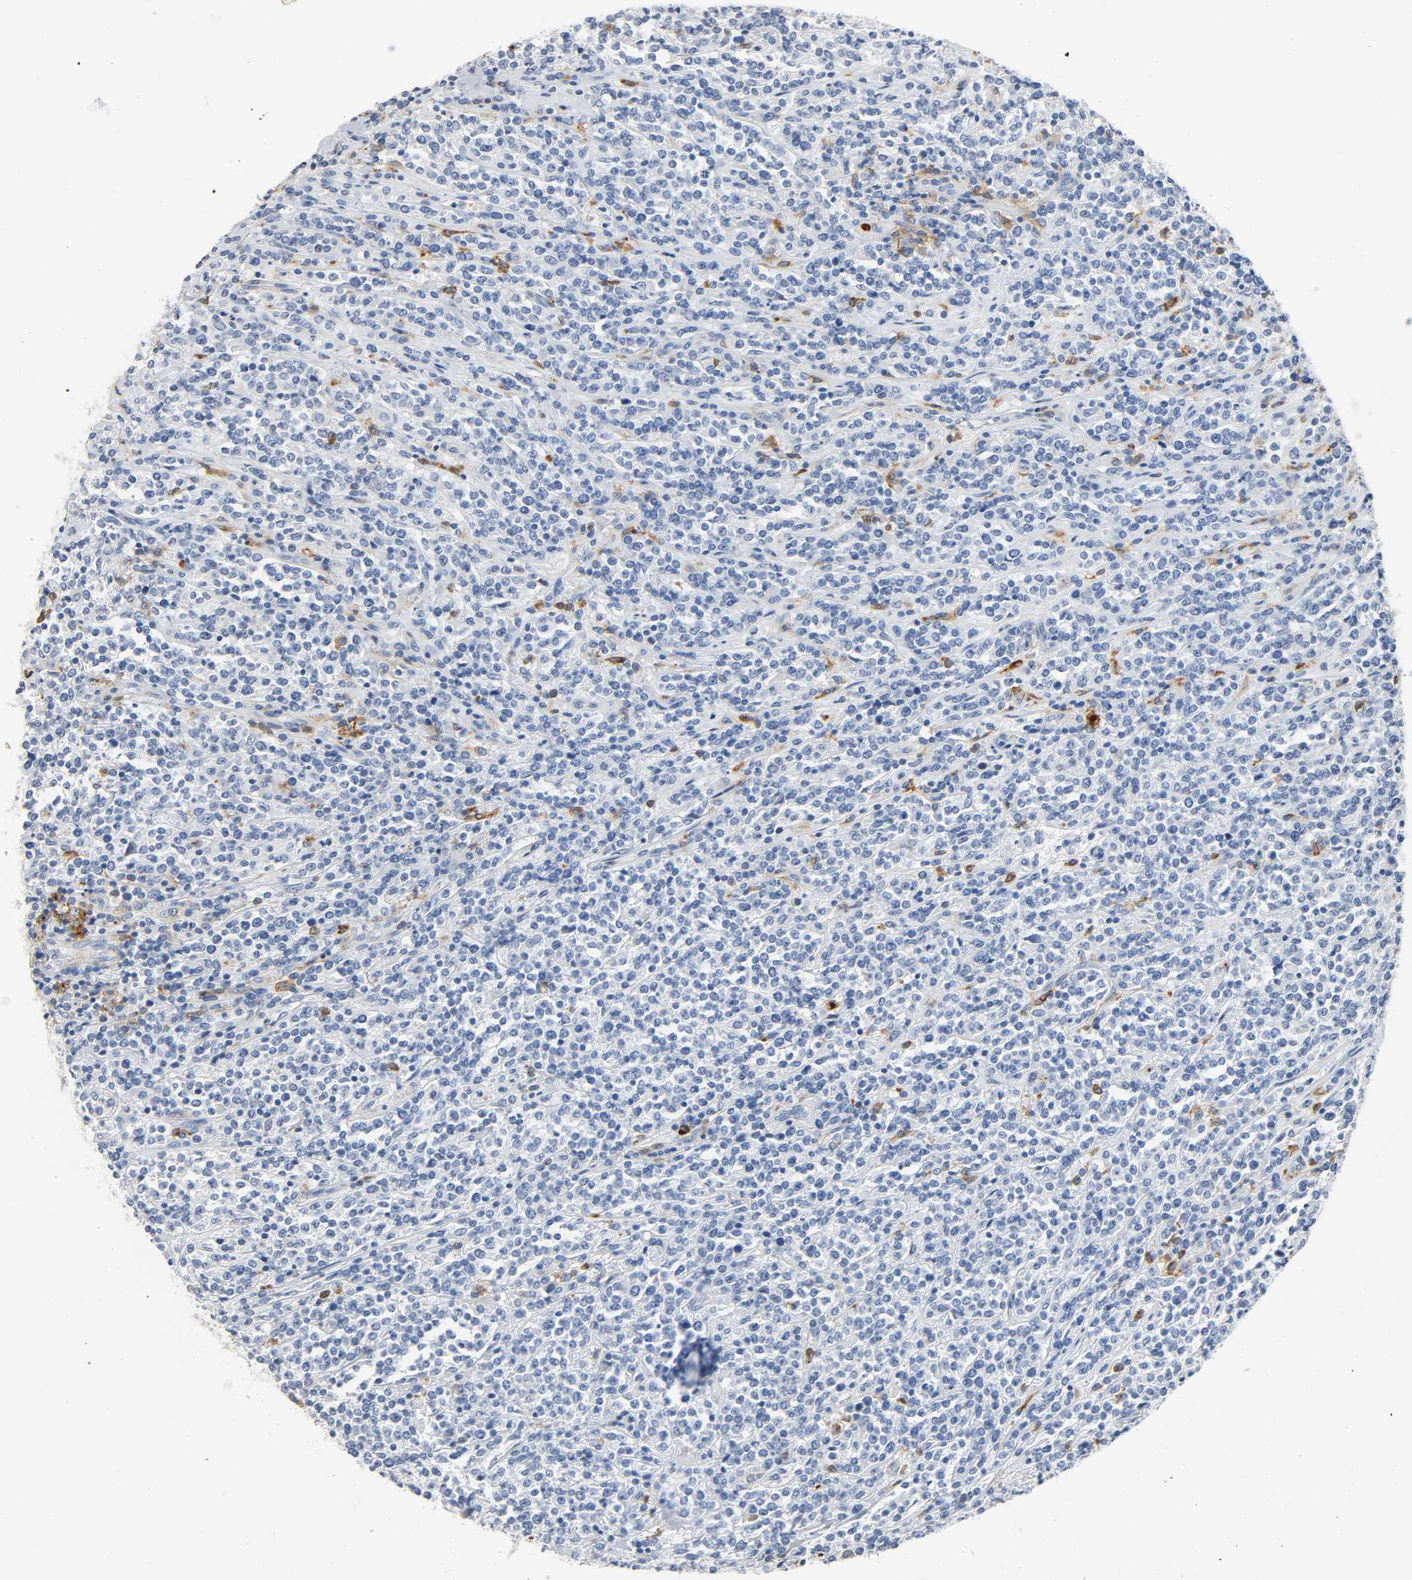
{"staining": {"intensity": "negative", "quantity": "none", "location": "none"}, "tissue": "lymphoma", "cell_type": "Tumor cells", "image_type": "cancer", "snomed": [{"axis": "morphology", "description": "Malignant lymphoma, non-Hodgkin's type, High grade"}, {"axis": "topography", "description": "Soft tissue"}], "caption": "This is a micrograph of immunohistochemistry (IHC) staining of malignant lymphoma, non-Hodgkin's type (high-grade), which shows no staining in tumor cells.", "gene": "ANPEP", "patient": {"sex": "male", "age": 18}}